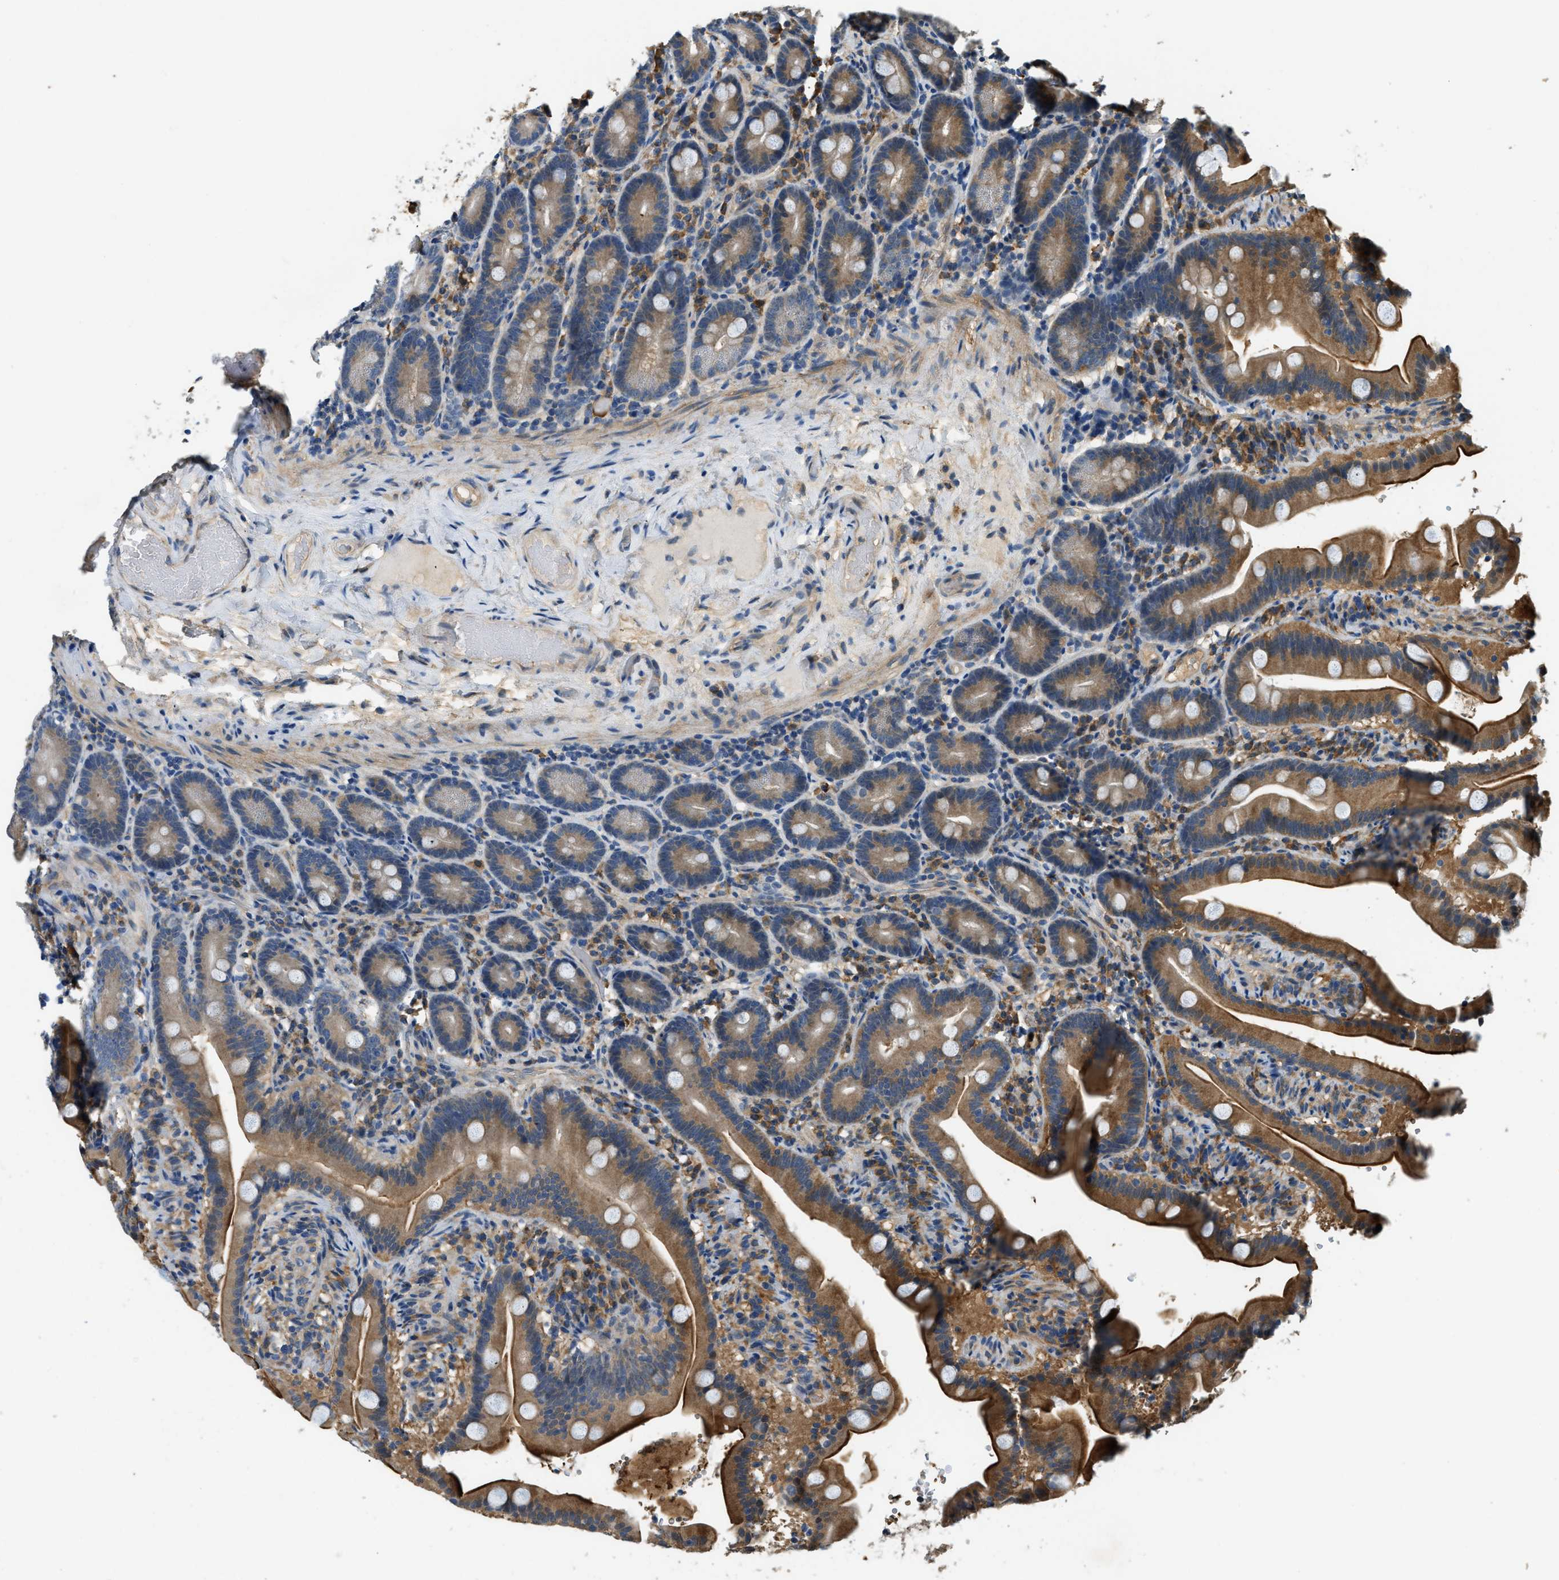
{"staining": {"intensity": "moderate", "quantity": ">75%", "location": "cytoplasmic/membranous"}, "tissue": "duodenum", "cell_type": "Glandular cells", "image_type": "normal", "snomed": [{"axis": "morphology", "description": "Normal tissue, NOS"}, {"axis": "topography", "description": "Duodenum"}], "caption": "Immunohistochemical staining of normal duodenum reveals medium levels of moderate cytoplasmic/membranous expression in approximately >75% of glandular cells.", "gene": "CFLAR", "patient": {"sex": "male", "age": 54}}